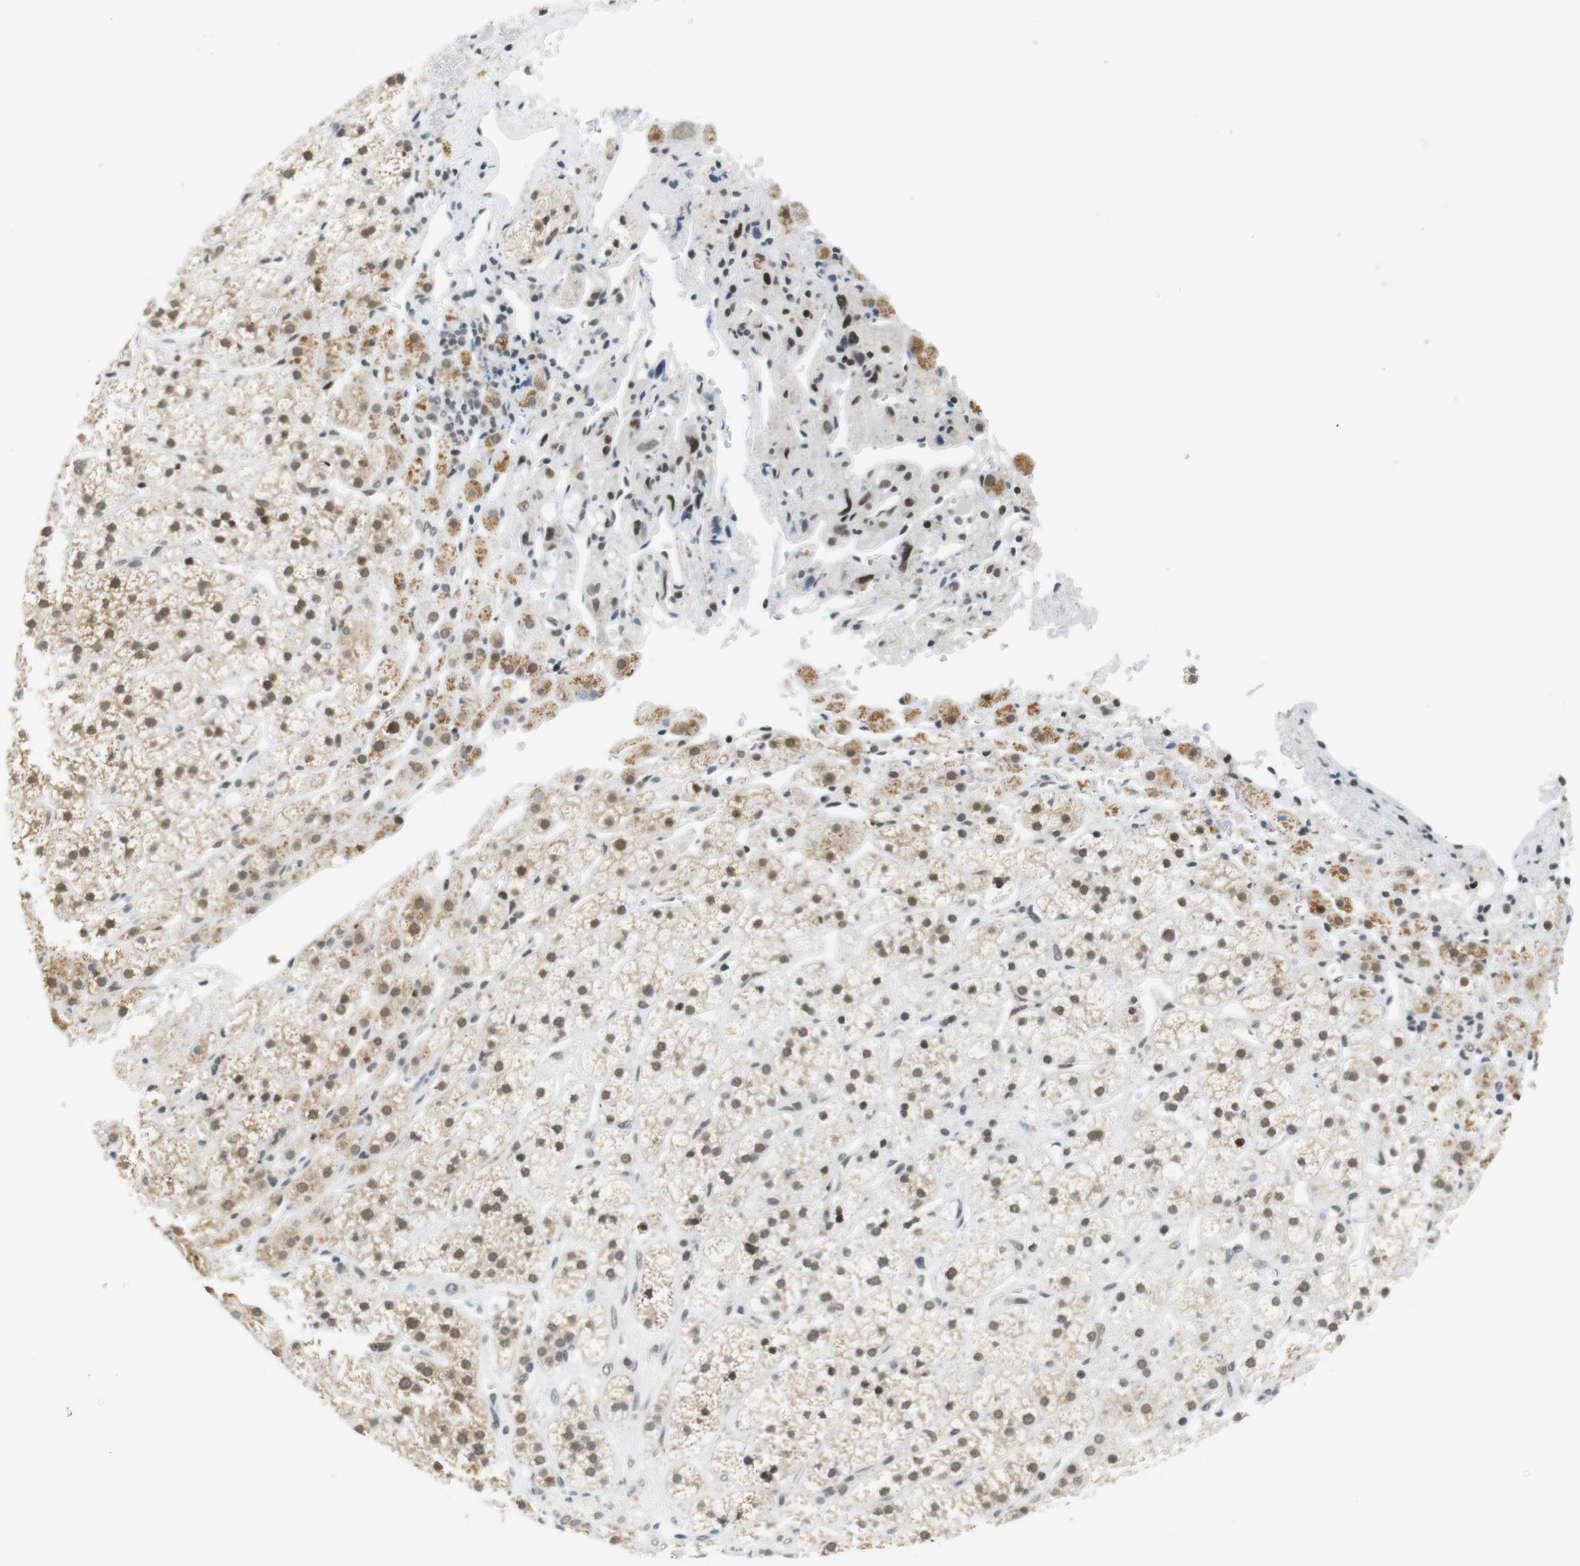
{"staining": {"intensity": "moderate", "quantity": "25%-75%", "location": "cytoplasmic/membranous,nuclear"}, "tissue": "adrenal gland", "cell_type": "Glandular cells", "image_type": "normal", "snomed": [{"axis": "morphology", "description": "Normal tissue, NOS"}, {"axis": "topography", "description": "Adrenal gland"}], "caption": "Immunohistochemical staining of unremarkable human adrenal gland demonstrates moderate cytoplasmic/membranous,nuclear protein expression in about 25%-75% of glandular cells. Nuclei are stained in blue.", "gene": "RNF38", "patient": {"sex": "male", "age": 56}}